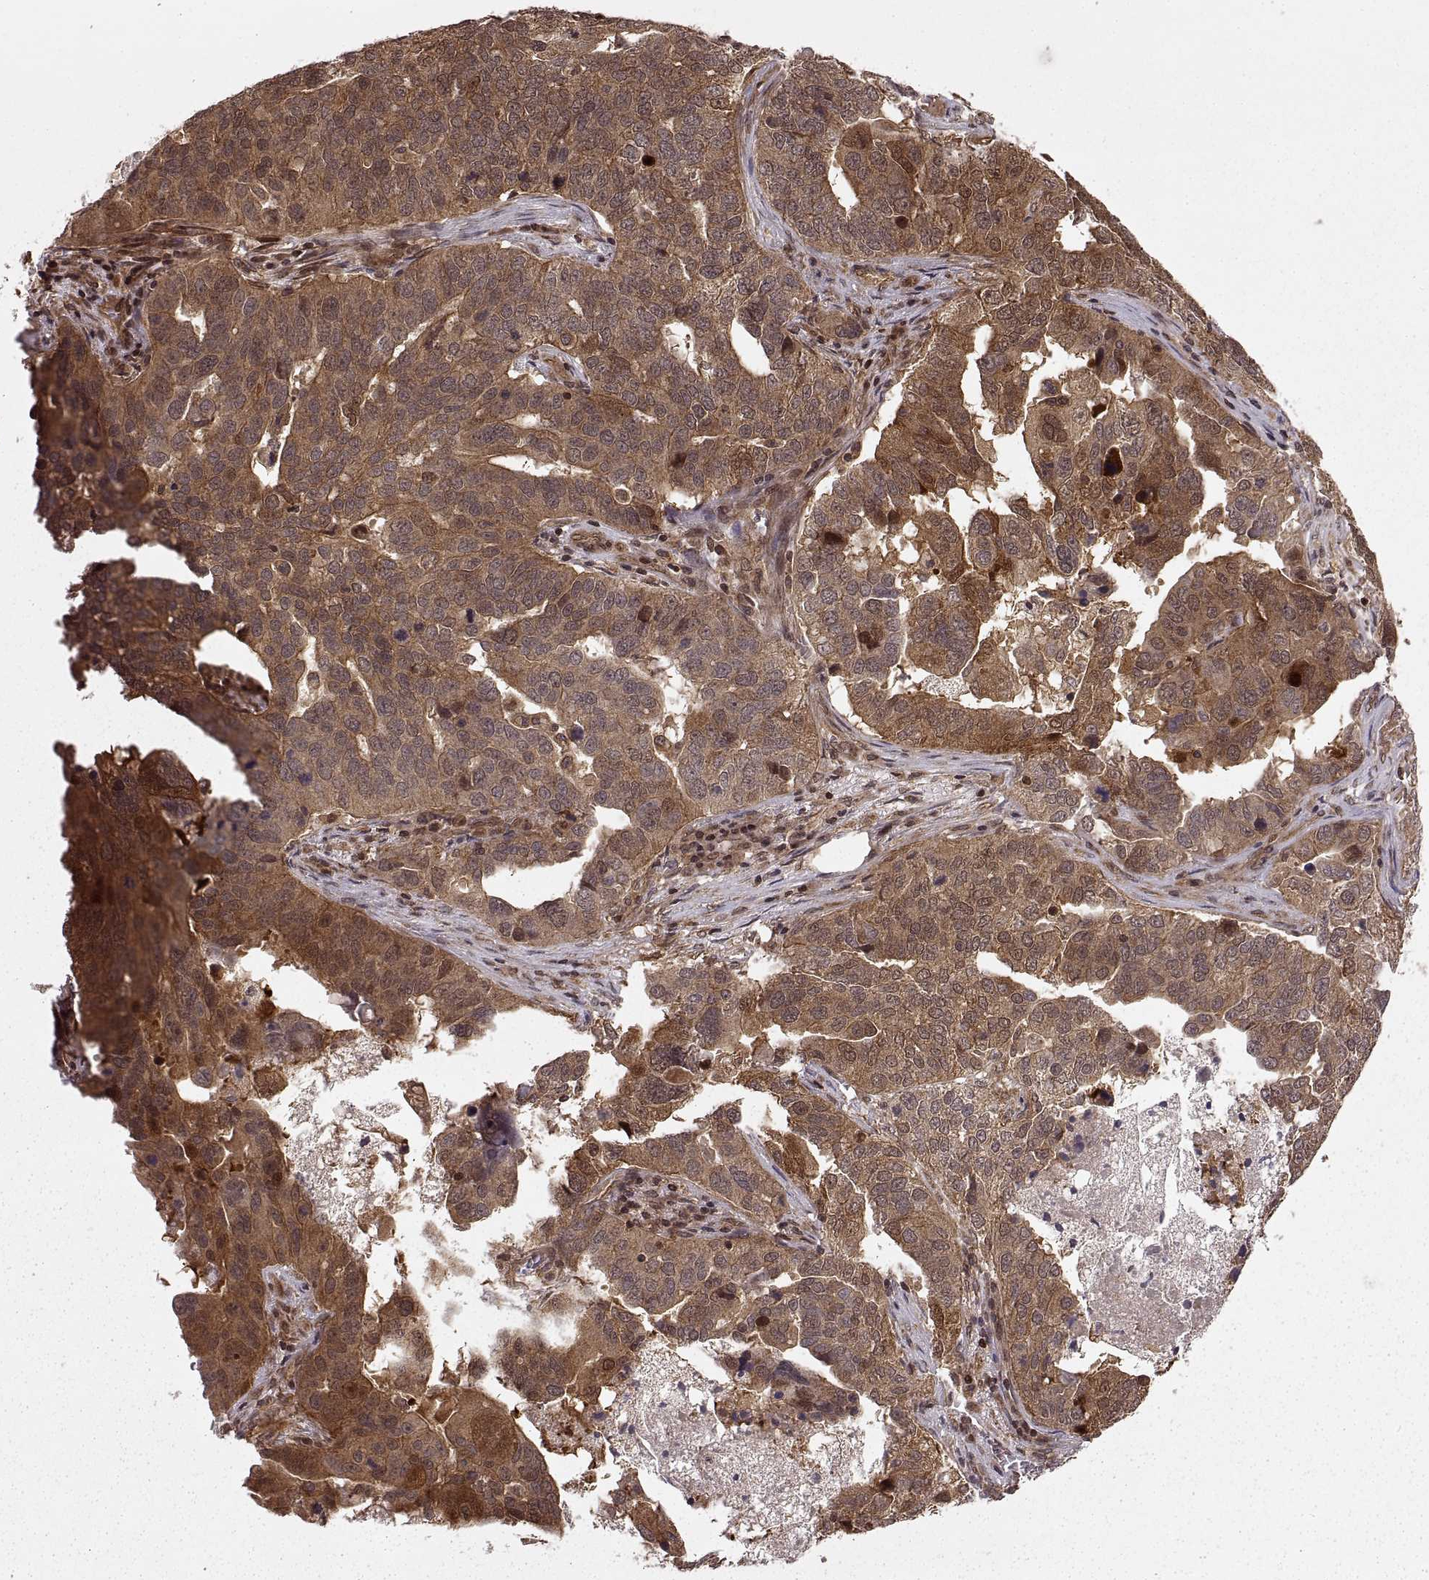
{"staining": {"intensity": "moderate", "quantity": ">75%", "location": "cytoplasmic/membranous"}, "tissue": "ovarian cancer", "cell_type": "Tumor cells", "image_type": "cancer", "snomed": [{"axis": "morphology", "description": "Carcinoma, endometroid"}, {"axis": "topography", "description": "Soft tissue"}, {"axis": "topography", "description": "Ovary"}], "caption": "A high-resolution image shows IHC staining of endometroid carcinoma (ovarian), which exhibits moderate cytoplasmic/membranous positivity in about >75% of tumor cells. Nuclei are stained in blue.", "gene": "DEDD", "patient": {"sex": "female", "age": 52}}